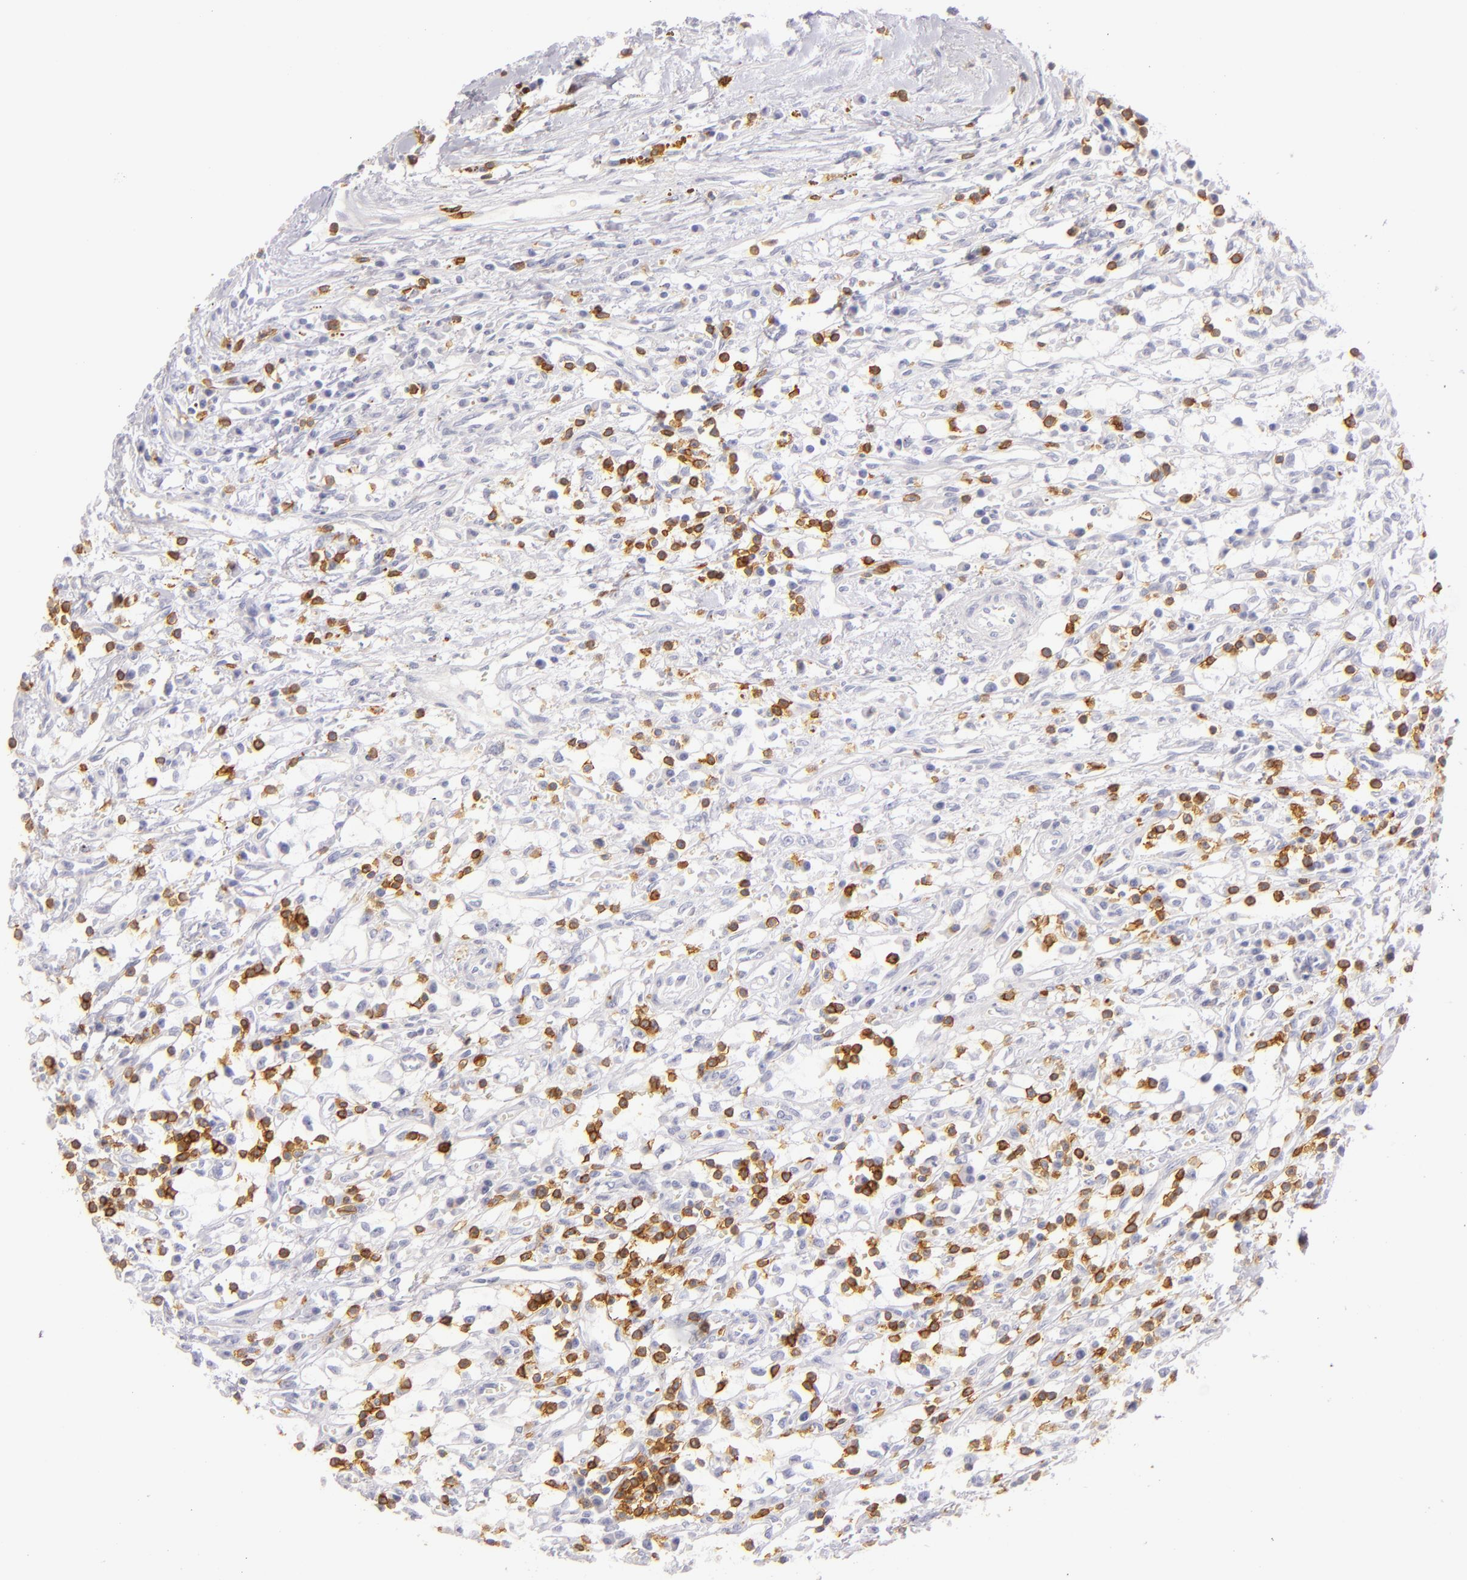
{"staining": {"intensity": "negative", "quantity": "none", "location": "none"}, "tissue": "renal cancer", "cell_type": "Tumor cells", "image_type": "cancer", "snomed": [{"axis": "morphology", "description": "Adenocarcinoma, NOS"}, {"axis": "topography", "description": "Kidney"}], "caption": "Image shows no protein expression in tumor cells of renal cancer (adenocarcinoma) tissue.", "gene": "LAT", "patient": {"sex": "male", "age": 82}}